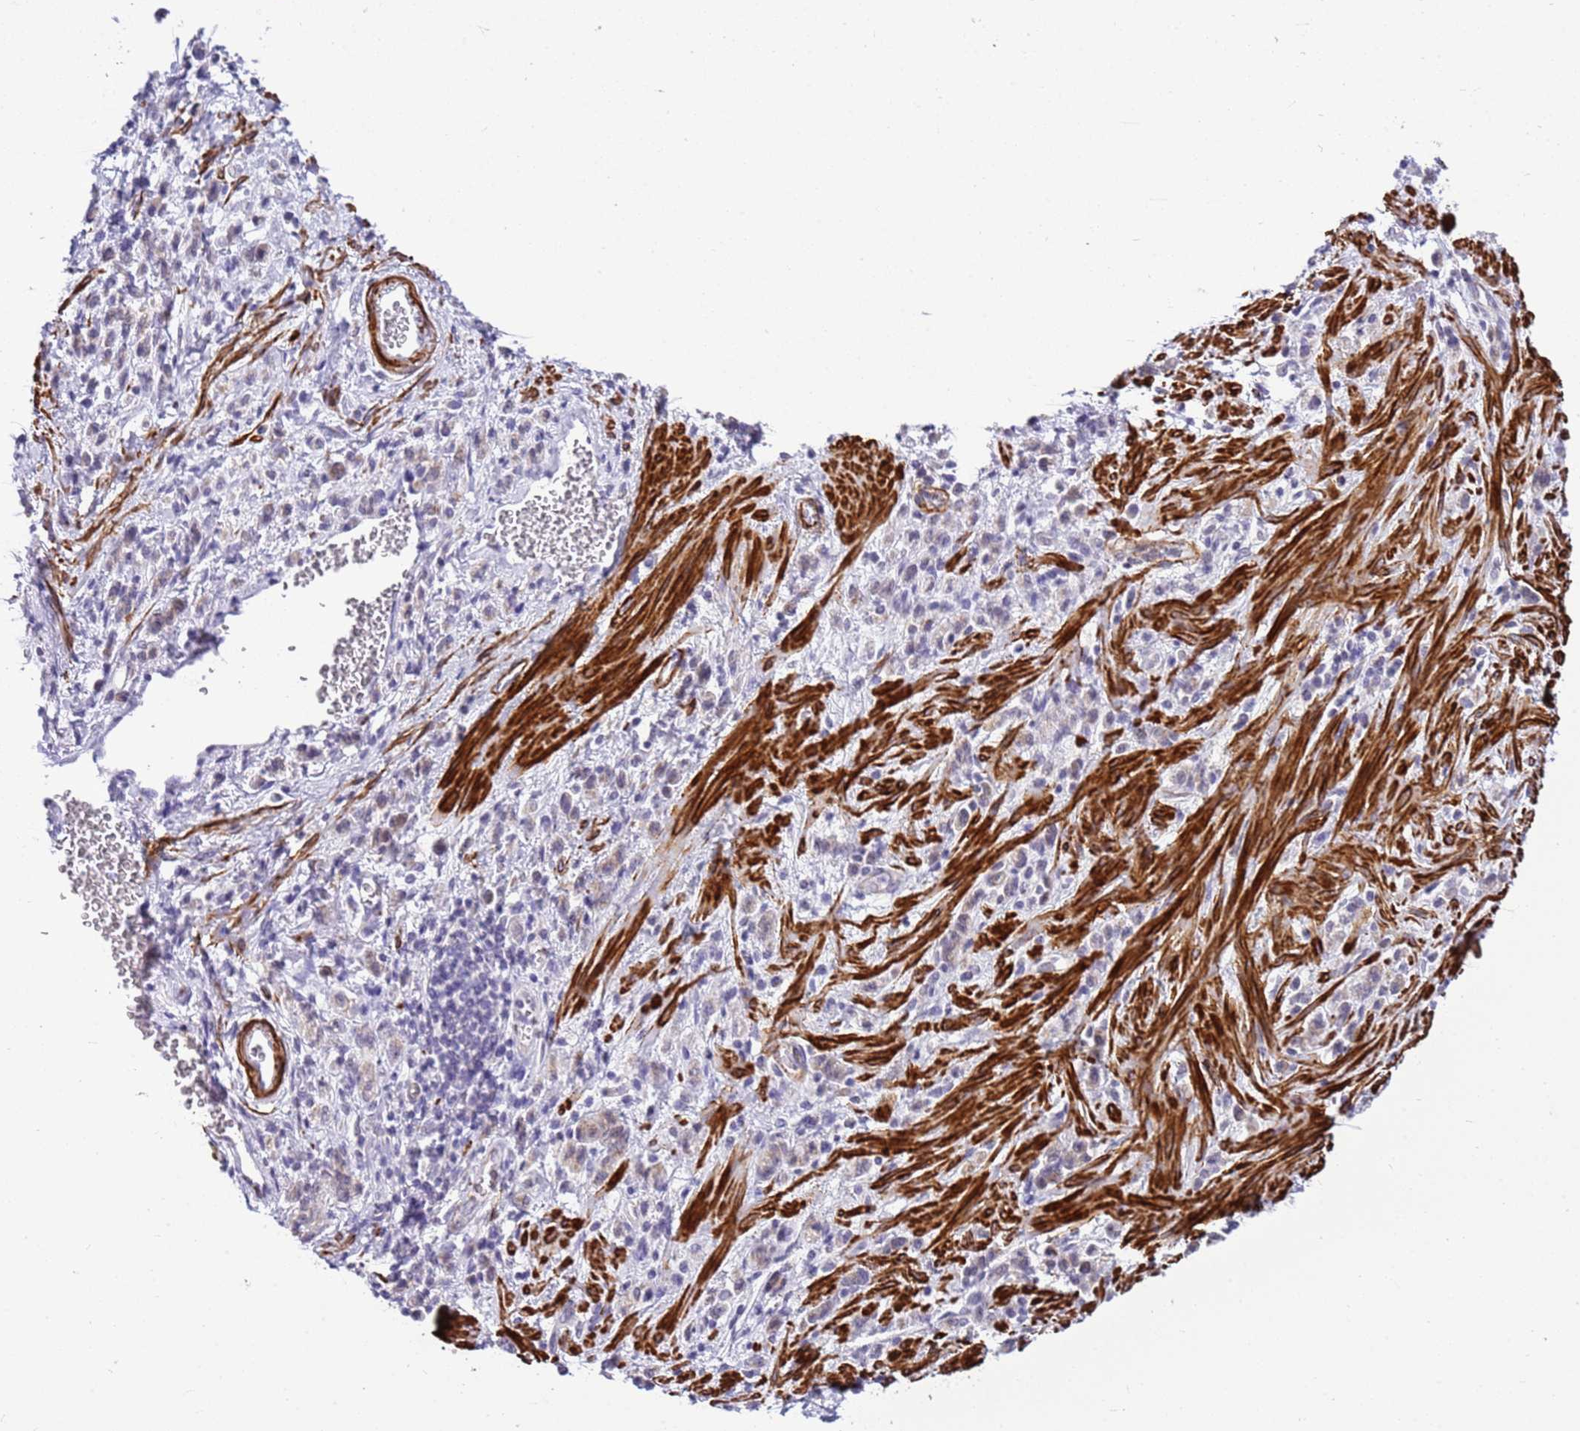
{"staining": {"intensity": "negative", "quantity": "none", "location": "none"}, "tissue": "stomach cancer", "cell_type": "Tumor cells", "image_type": "cancer", "snomed": [{"axis": "morphology", "description": "Adenocarcinoma, NOS"}, {"axis": "topography", "description": "Stomach"}], "caption": "High magnification brightfield microscopy of stomach cancer stained with DAB (3,3'-diaminobenzidine) (brown) and counterstained with hematoxylin (blue): tumor cells show no significant positivity. The staining was performed using DAB (3,3'-diaminobenzidine) to visualize the protein expression in brown, while the nuclei were stained in blue with hematoxylin (Magnification: 20x).", "gene": "SMIM4", "patient": {"sex": "male", "age": 77}}